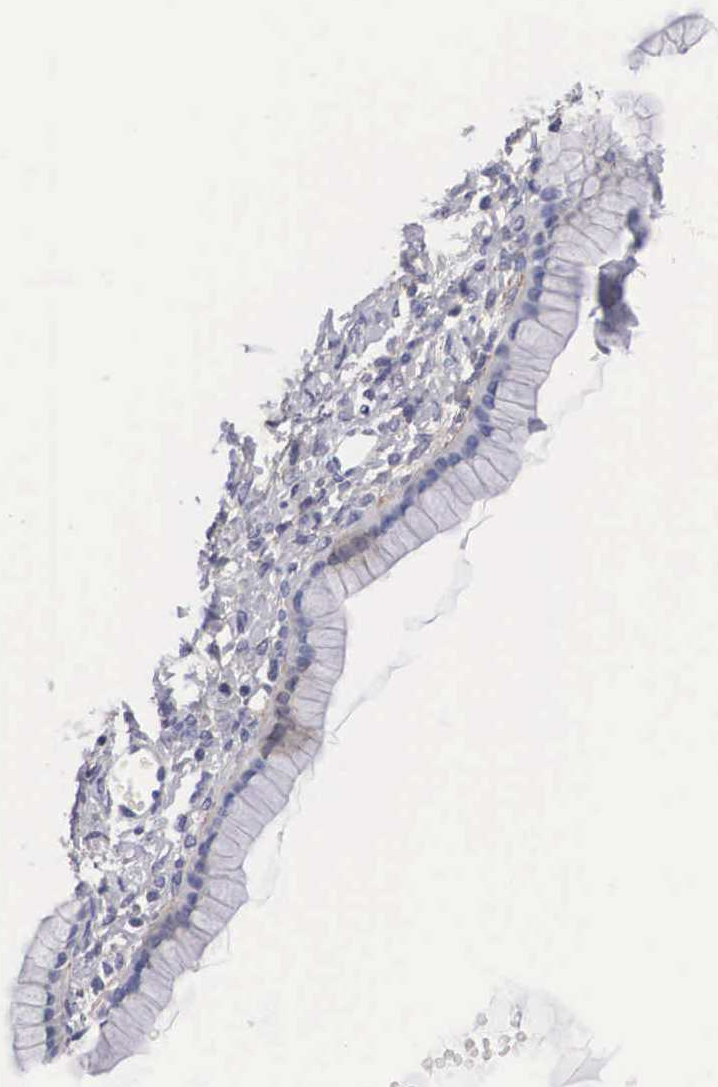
{"staining": {"intensity": "weak", "quantity": "<25%", "location": "cytoplasmic/membranous"}, "tissue": "ovarian cancer", "cell_type": "Tumor cells", "image_type": "cancer", "snomed": [{"axis": "morphology", "description": "Cystadenocarcinoma, mucinous, NOS"}, {"axis": "topography", "description": "Ovary"}], "caption": "This histopathology image is of ovarian mucinous cystadenocarcinoma stained with immunohistochemistry (IHC) to label a protein in brown with the nuclei are counter-stained blue. There is no staining in tumor cells.", "gene": "ABHD4", "patient": {"sex": "female", "age": 25}}